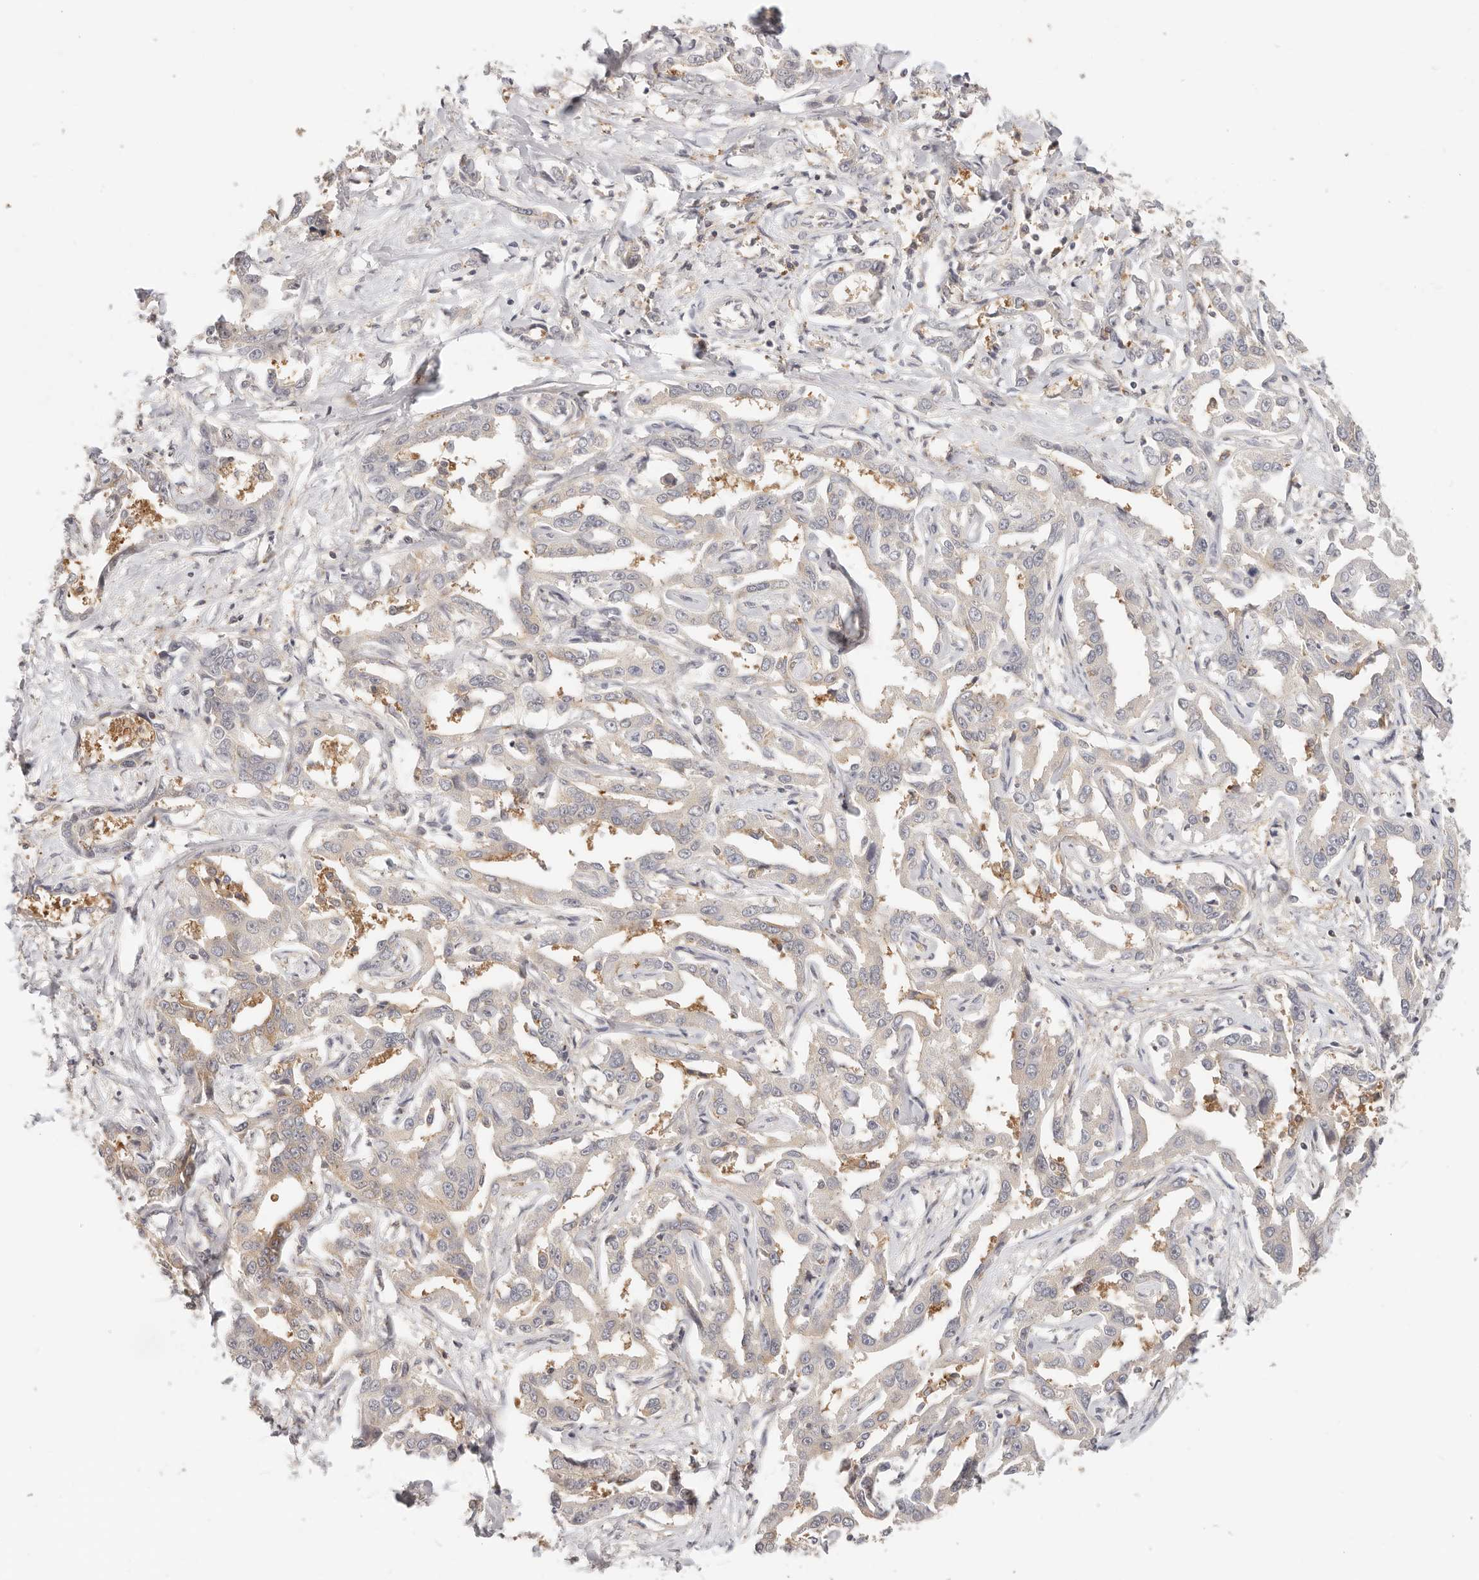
{"staining": {"intensity": "weak", "quantity": "<25%", "location": "cytoplasmic/membranous"}, "tissue": "liver cancer", "cell_type": "Tumor cells", "image_type": "cancer", "snomed": [{"axis": "morphology", "description": "Cholangiocarcinoma"}, {"axis": "topography", "description": "Liver"}], "caption": "IHC micrograph of neoplastic tissue: cholangiocarcinoma (liver) stained with DAB (3,3'-diaminobenzidine) displays no significant protein positivity in tumor cells. (Stains: DAB immunohistochemistry (IHC) with hematoxylin counter stain, Microscopy: brightfield microscopy at high magnification).", "gene": "DTNBP1", "patient": {"sex": "male", "age": 59}}